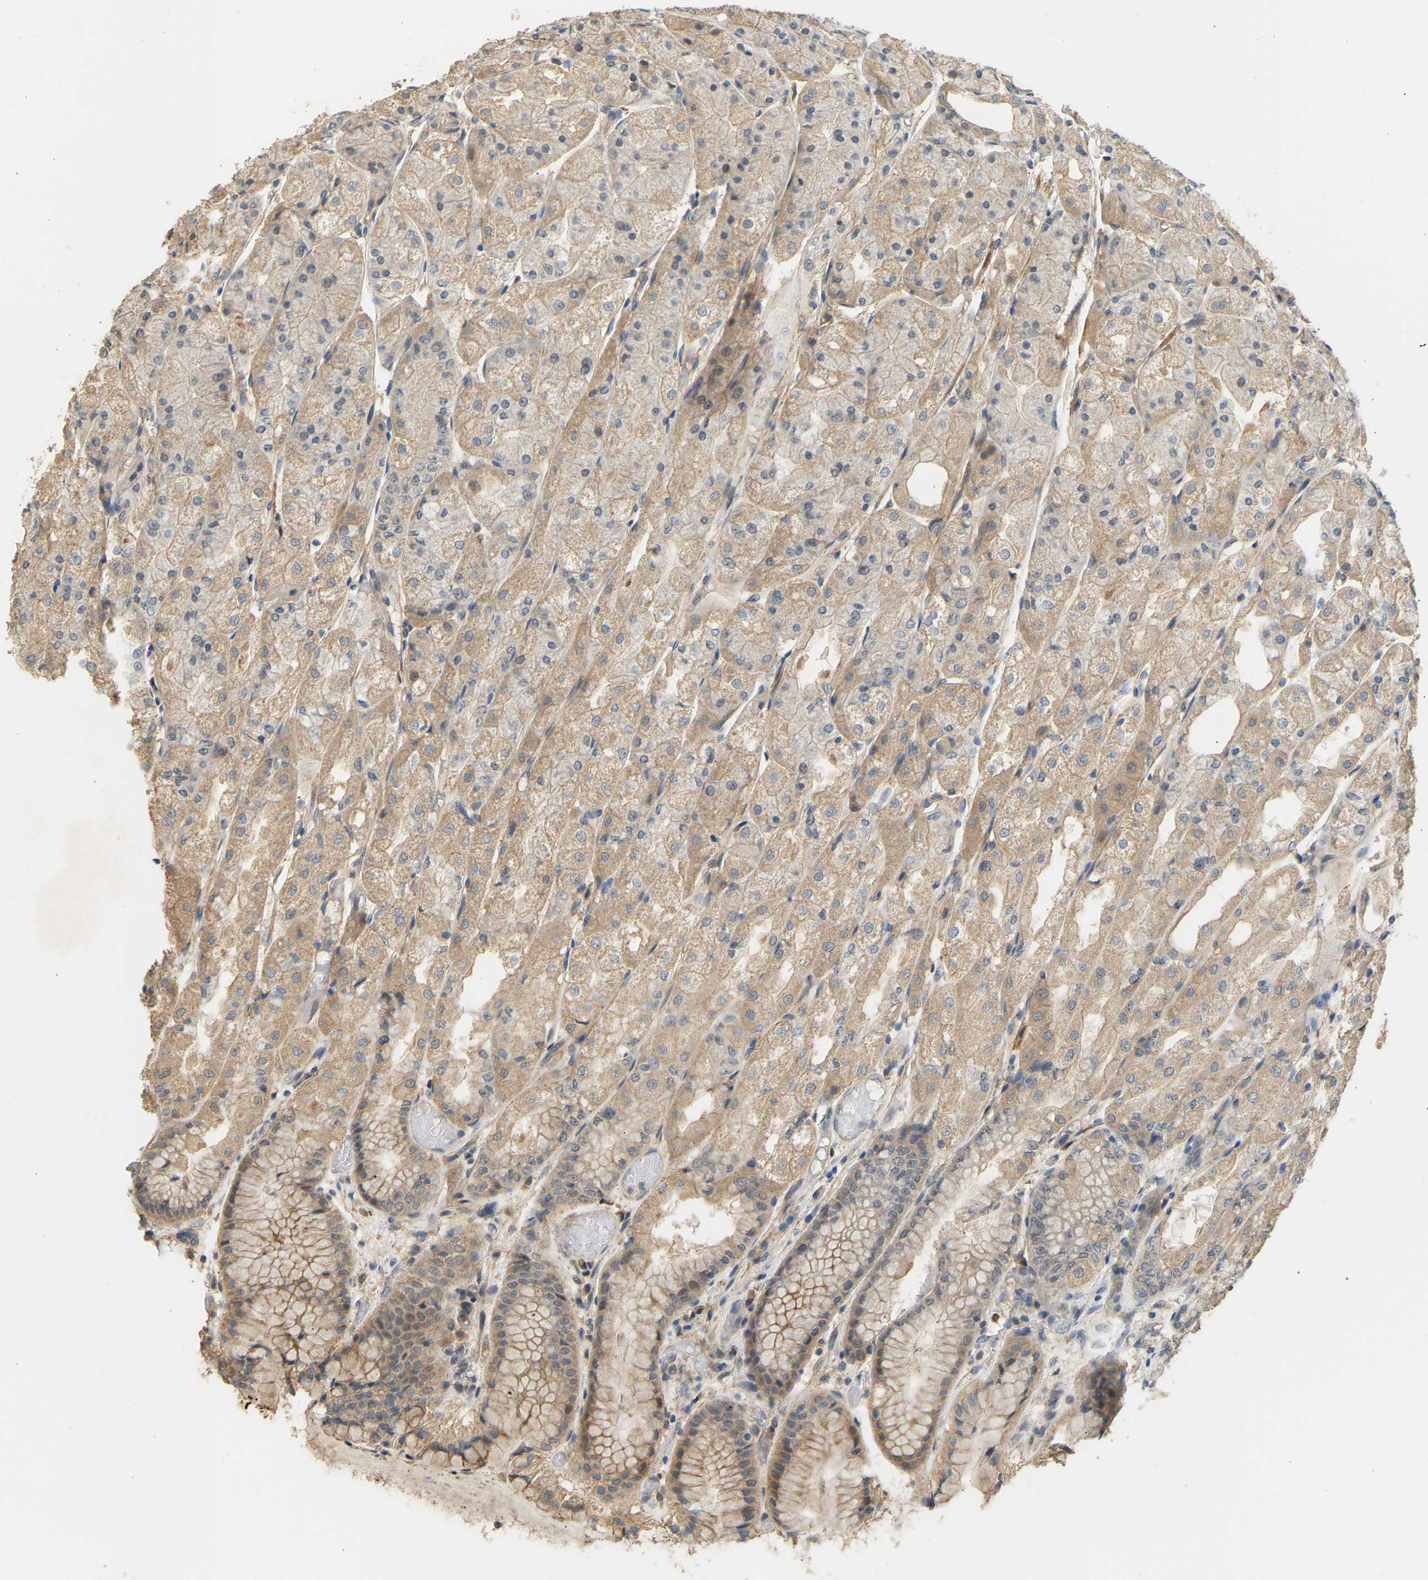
{"staining": {"intensity": "moderate", "quantity": ">75%", "location": "cytoplasmic/membranous"}, "tissue": "stomach", "cell_type": "Glandular cells", "image_type": "normal", "snomed": [{"axis": "morphology", "description": "Normal tissue, NOS"}, {"axis": "topography", "description": "Stomach, upper"}], "caption": "The photomicrograph exhibits a brown stain indicating the presence of a protein in the cytoplasmic/membranous of glandular cells in stomach. Immunohistochemistry (ihc) stains the protein of interest in brown and the nuclei are stained blue.", "gene": "RGL1", "patient": {"sex": "male", "age": 72}}